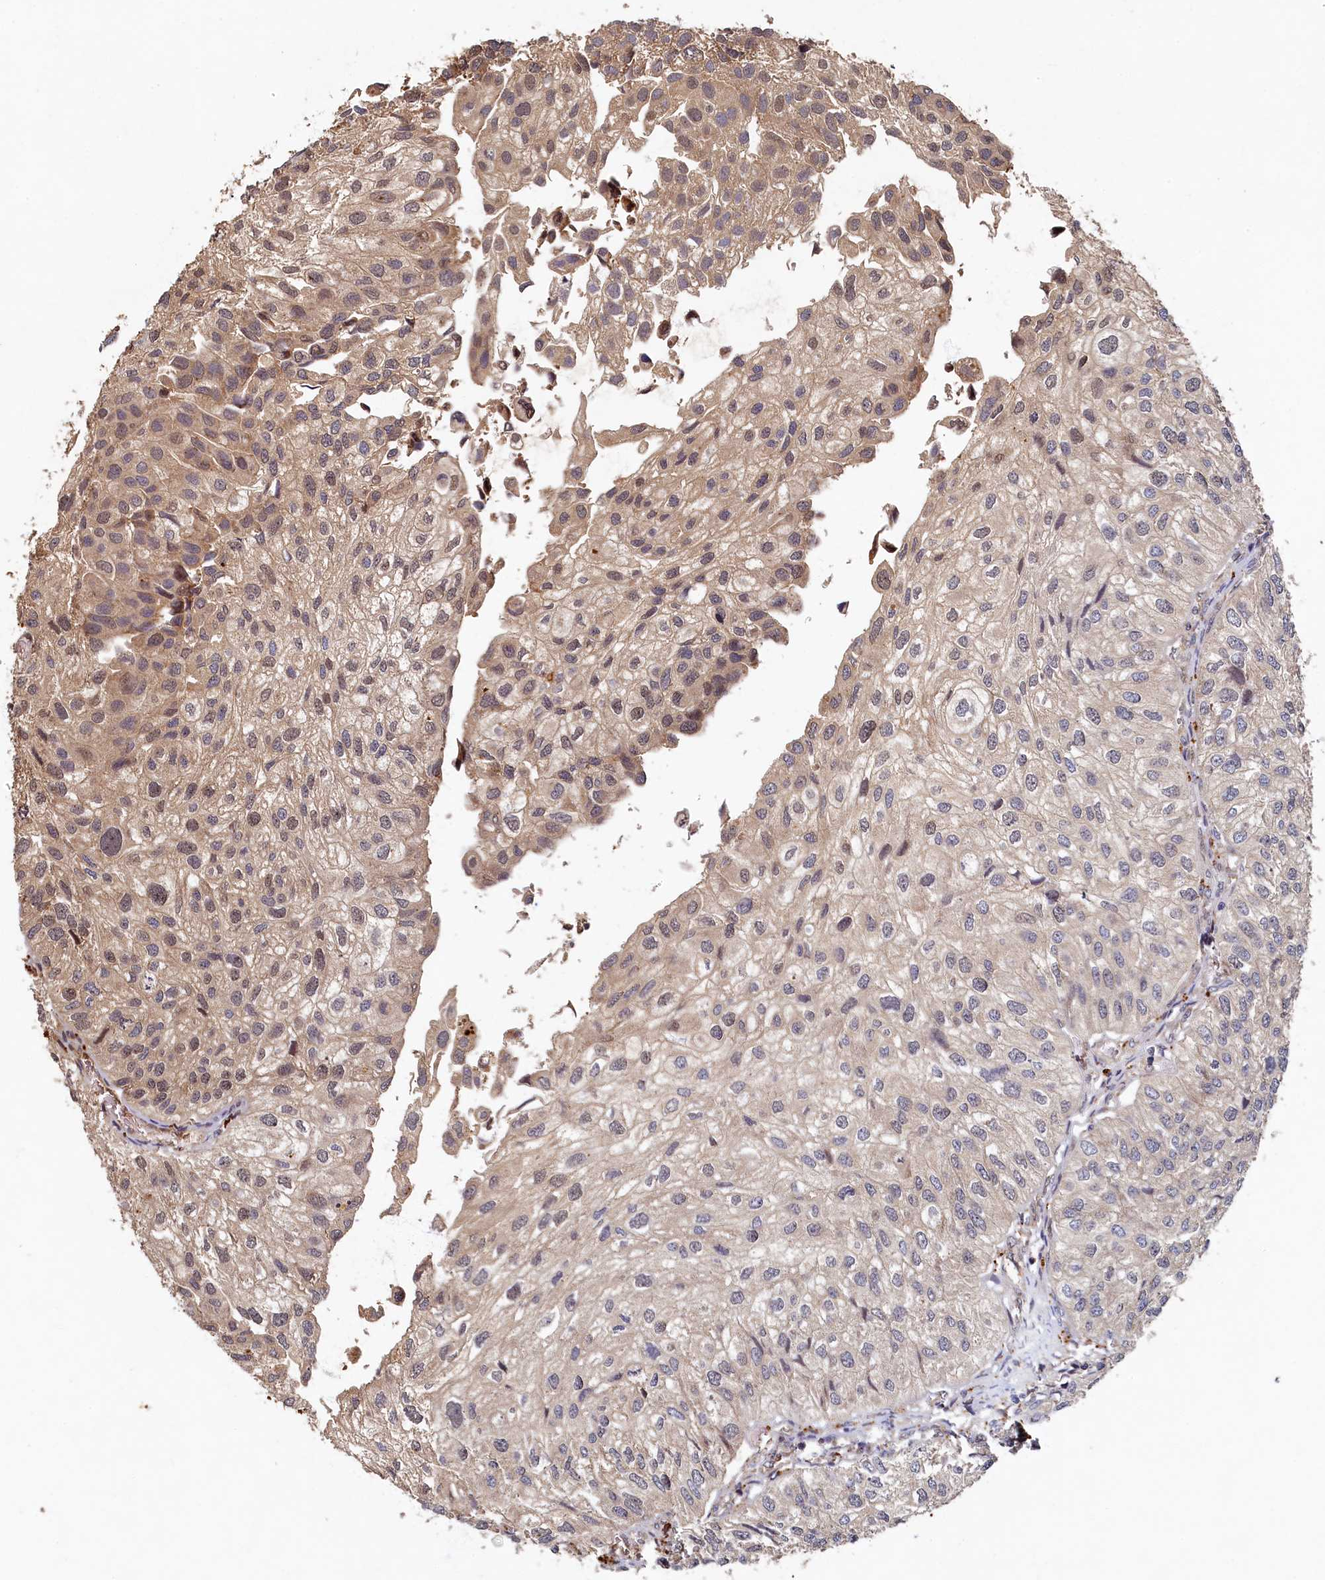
{"staining": {"intensity": "weak", "quantity": "<25%", "location": "cytoplasmic/membranous,nuclear"}, "tissue": "urothelial cancer", "cell_type": "Tumor cells", "image_type": "cancer", "snomed": [{"axis": "morphology", "description": "Urothelial carcinoma, Low grade"}, {"axis": "topography", "description": "Urinary bladder"}], "caption": "DAB immunohistochemical staining of urothelial cancer shows no significant expression in tumor cells.", "gene": "LCMT2", "patient": {"sex": "female", "age": 89}}